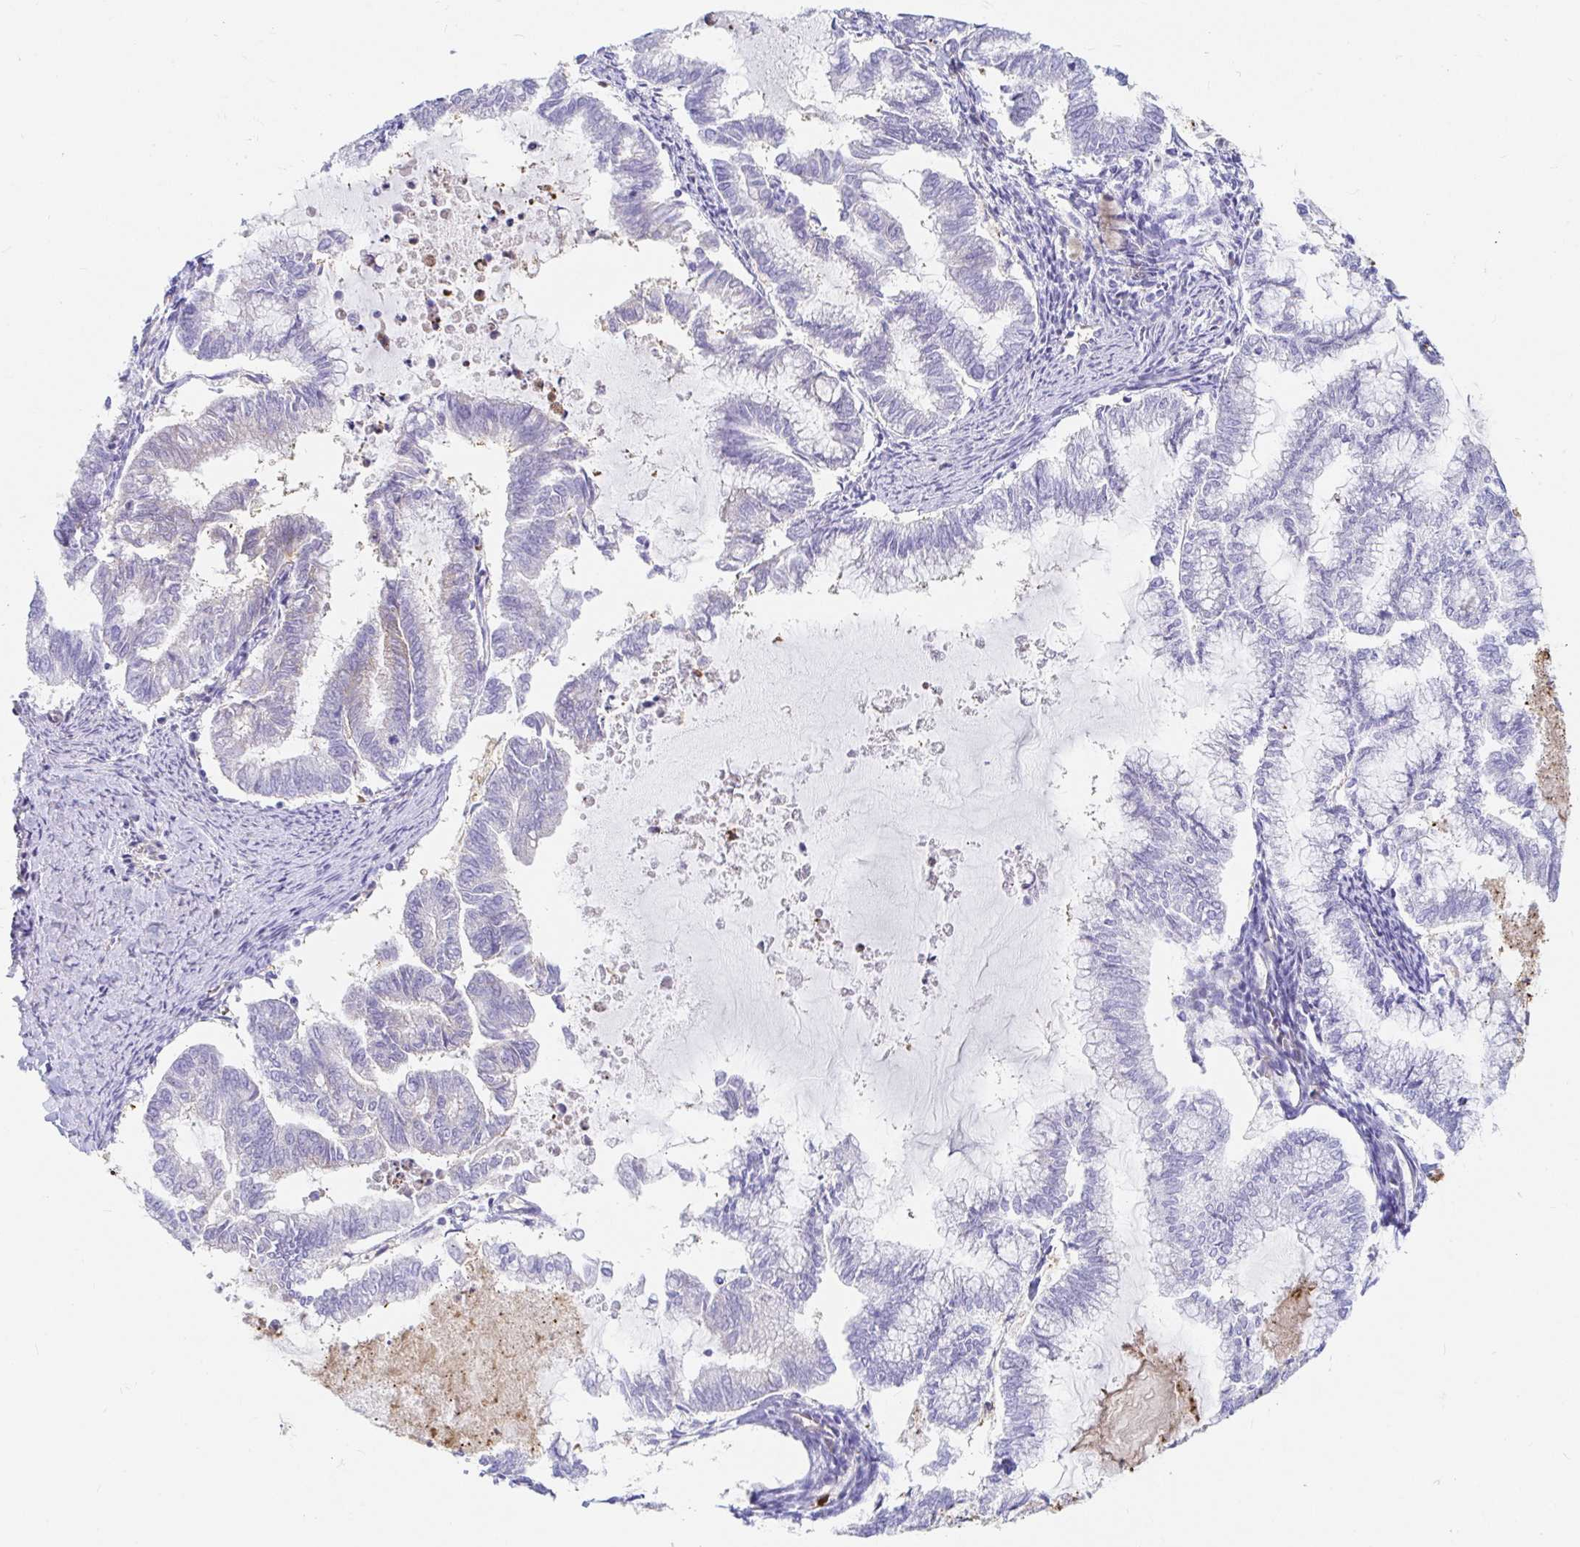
{"staining": {"intensity": "negative", "quantity": "none", "location": "none"}, "tissue": "endometrial cancer", "cell_type": "Tumor cells", "image_type": "cancer", "snomed": [{"axis": "morphology", "description": "Adenocarcinoma, NOS"}, {"axis": "topography", "description": "Endometrium"}], "caption": "Tumor cells show no significant protein expression in endometrial cancer (adenocarcinoma). Nuclei are stained in blue.", "gene": "HINFP", "patient": {"sex": "female", "age": 79}}